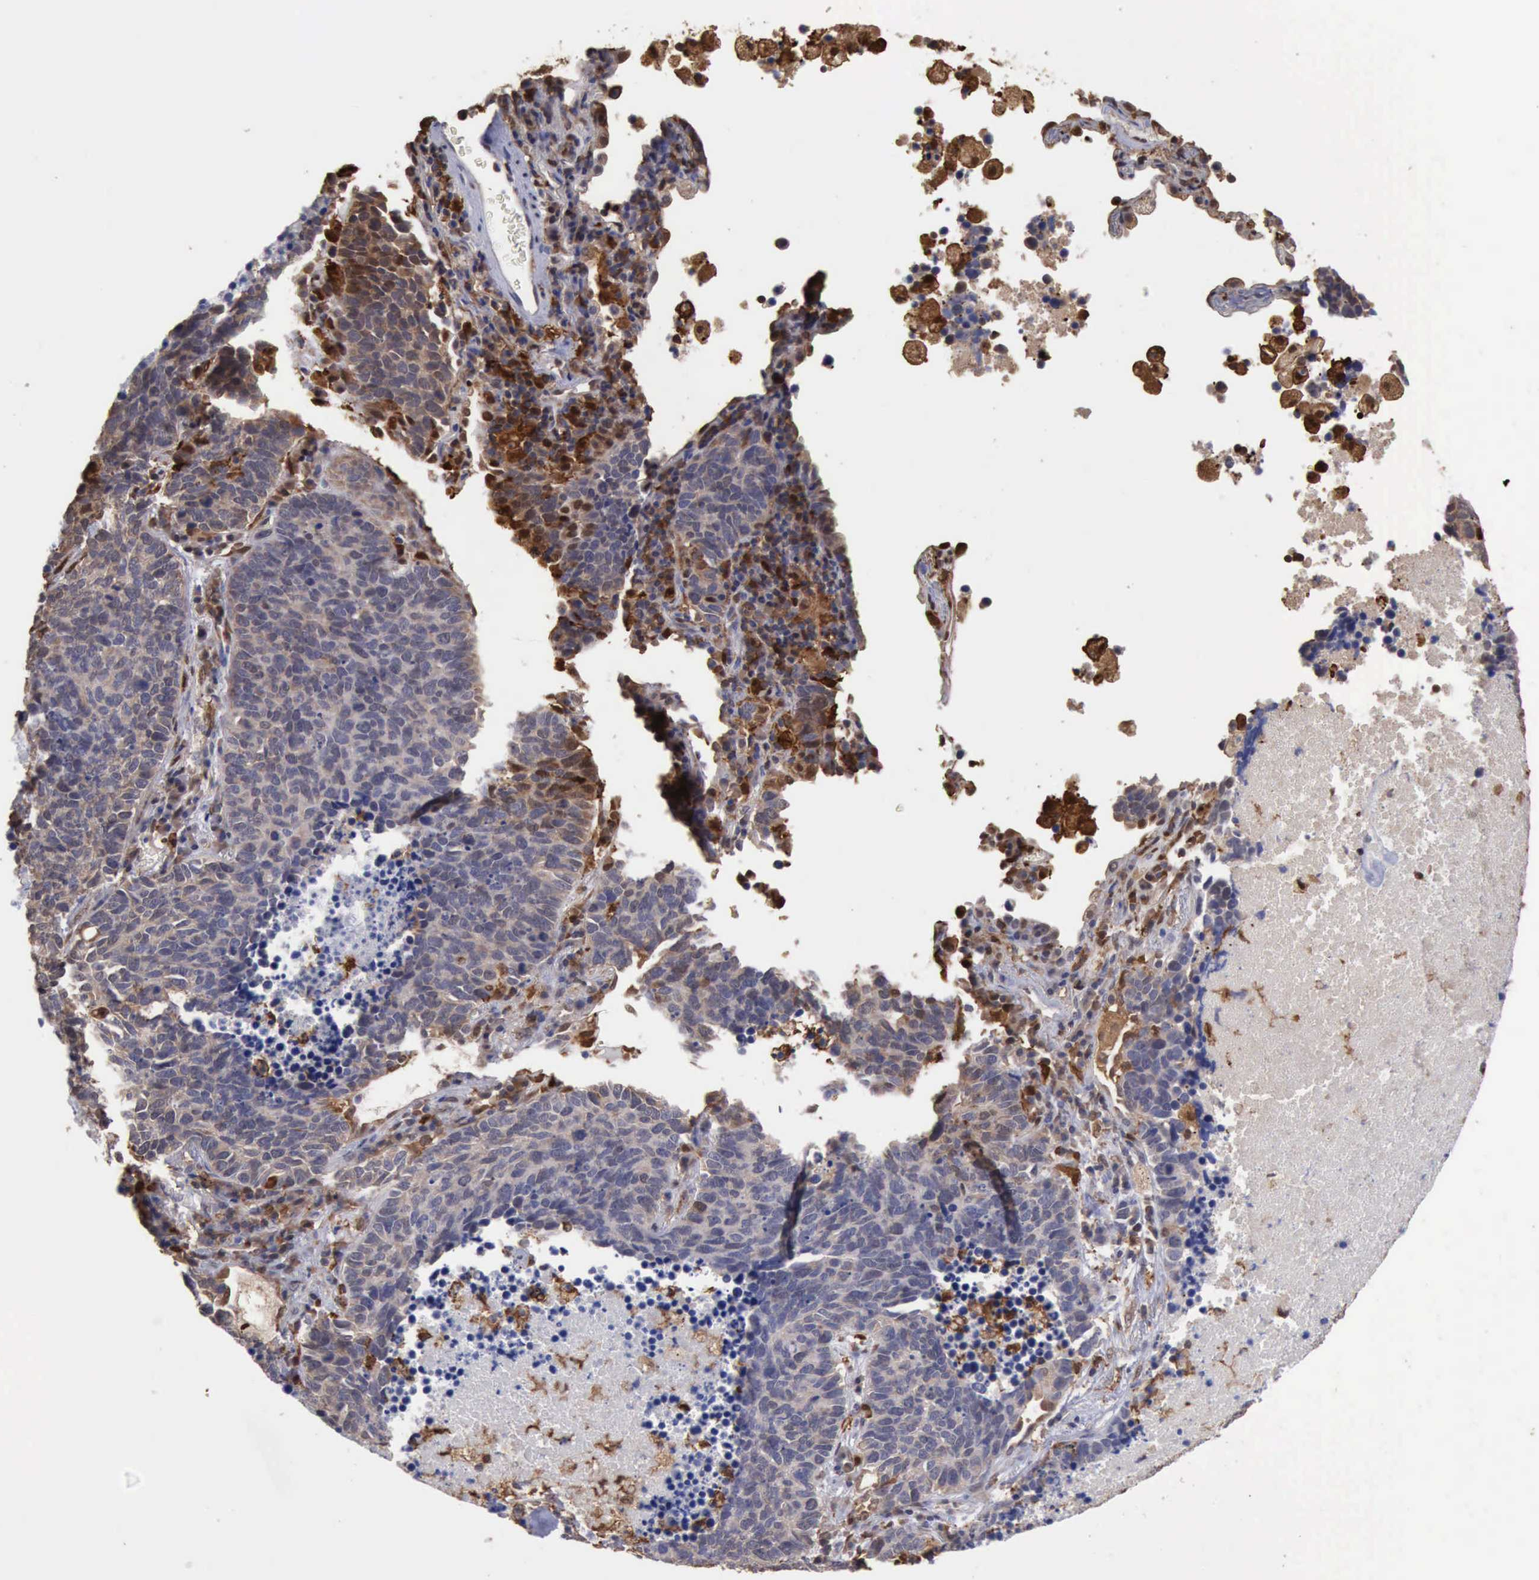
{"staining": {"intensity": "weak", "quantity": "25%-75%", "location": "cytoplasmic/membranous"}, "tissue": "lung cancer", "cell_type": "Tumor cells", "image_type": "cancer", "snomed": [{"axis": "morphology", "description": "Neoplasm, malignant, NOS"}, {"axis": "topography", "description": "Lung"}], "caption": "About 25%-75% of tumor cells in human lung cancer show weak cytoplasmic/membranous protein staining as visualized by brown immunohistochemical staining.", "gene": "STAT1", "patient": {"sex": "female", "age": 75}}